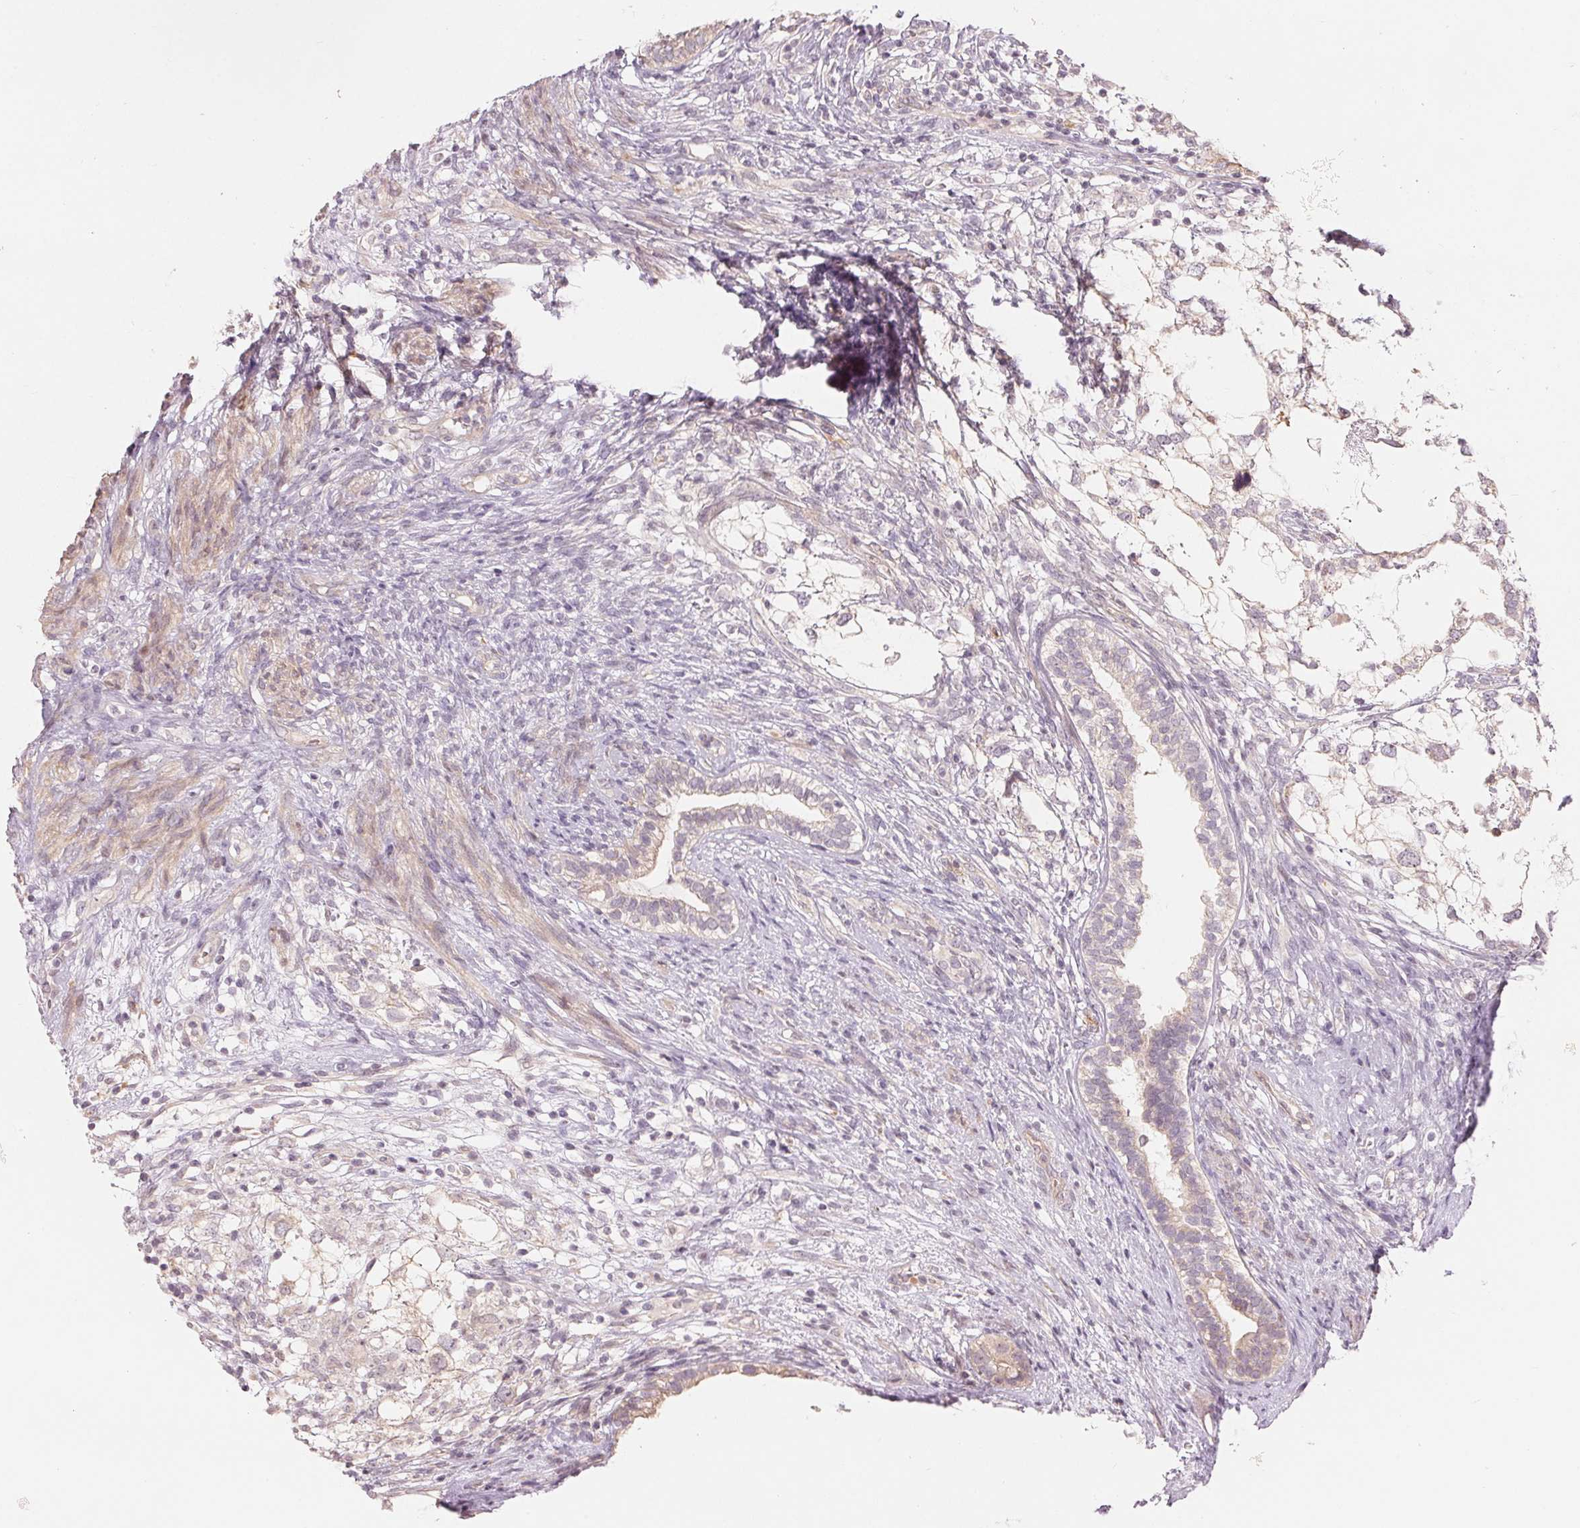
{"staining": {"intensity": "weak", "quantity": "<25%", "location": "cytoplasmic/membranous"}, "tissue": "testis cancer", "cell_type": "Tumor cells", "image_type": "cancer", "snomed": [{"axis": "morphology", "description": "Seminoma, NOS"}, {"axis": "morphology", "description": "Carcinoma, Embryonal, NOS"}, {"axis": "topography", "description": "Testis"}], "caption": "Immunohistochemical staining of testis seminoma shows no significant expression in tumor cells.", "gene": "DENND2C", "patient": {"sex": "male", "age": 41}}